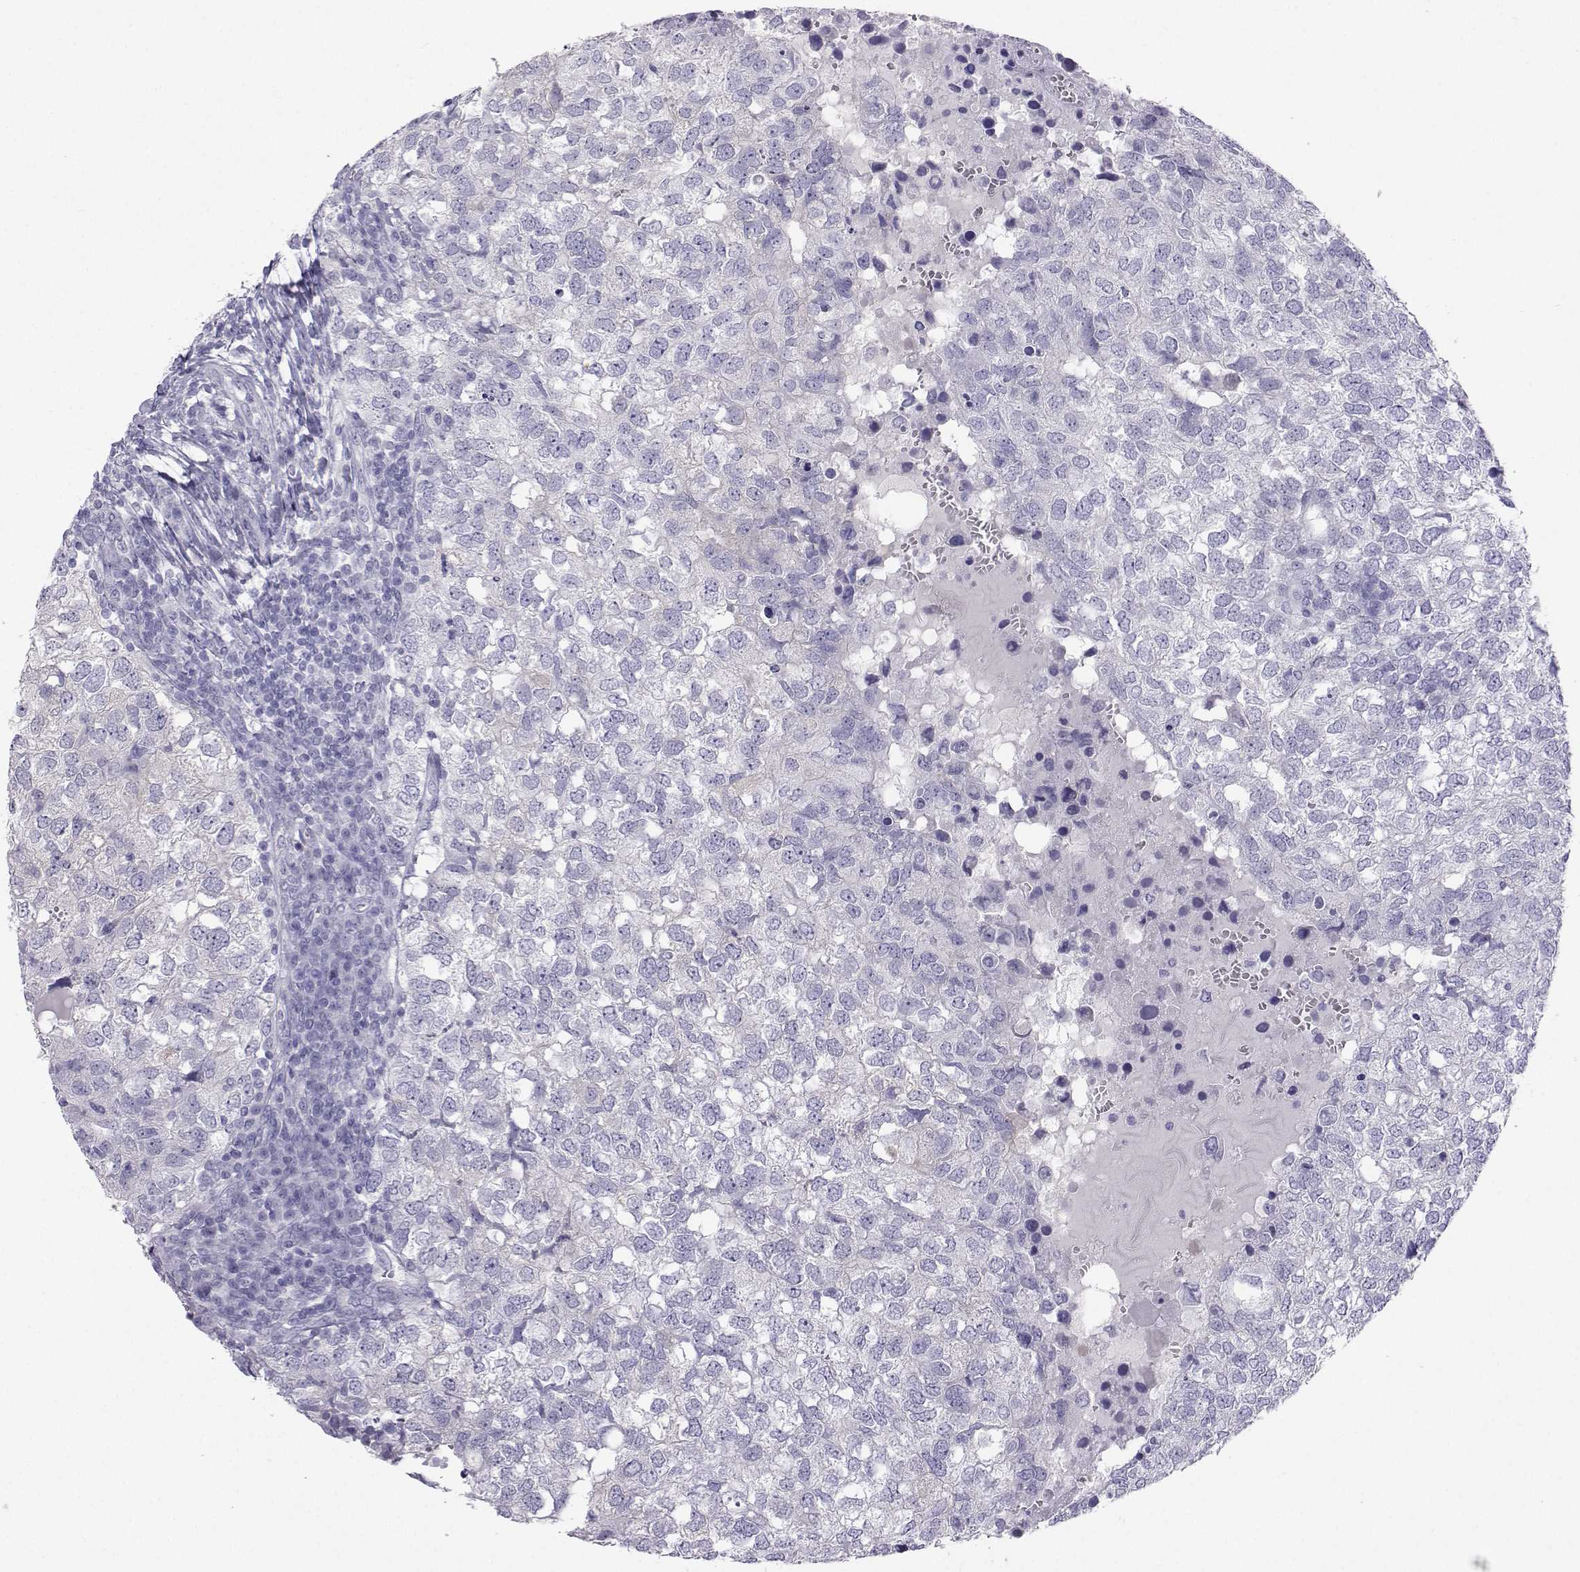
{"staining": {"intensity": "negative", "quantity": "none", "location": "none"}, "tissue": "breast cancer", "cell_type": "Tumor cells", "image_type": "cancer", "snomed": [{"axis": "morphology", "description": "Duct carcinoma"}, {"axis": "topography", "description": "Breast"}], "caption": "An image of breast invasive ductal carcinoma stained for a protein exhibits no brown staining in tumor cells.", "gene": "PLIN4", "patient": {"sex": "female", "age": 30}}